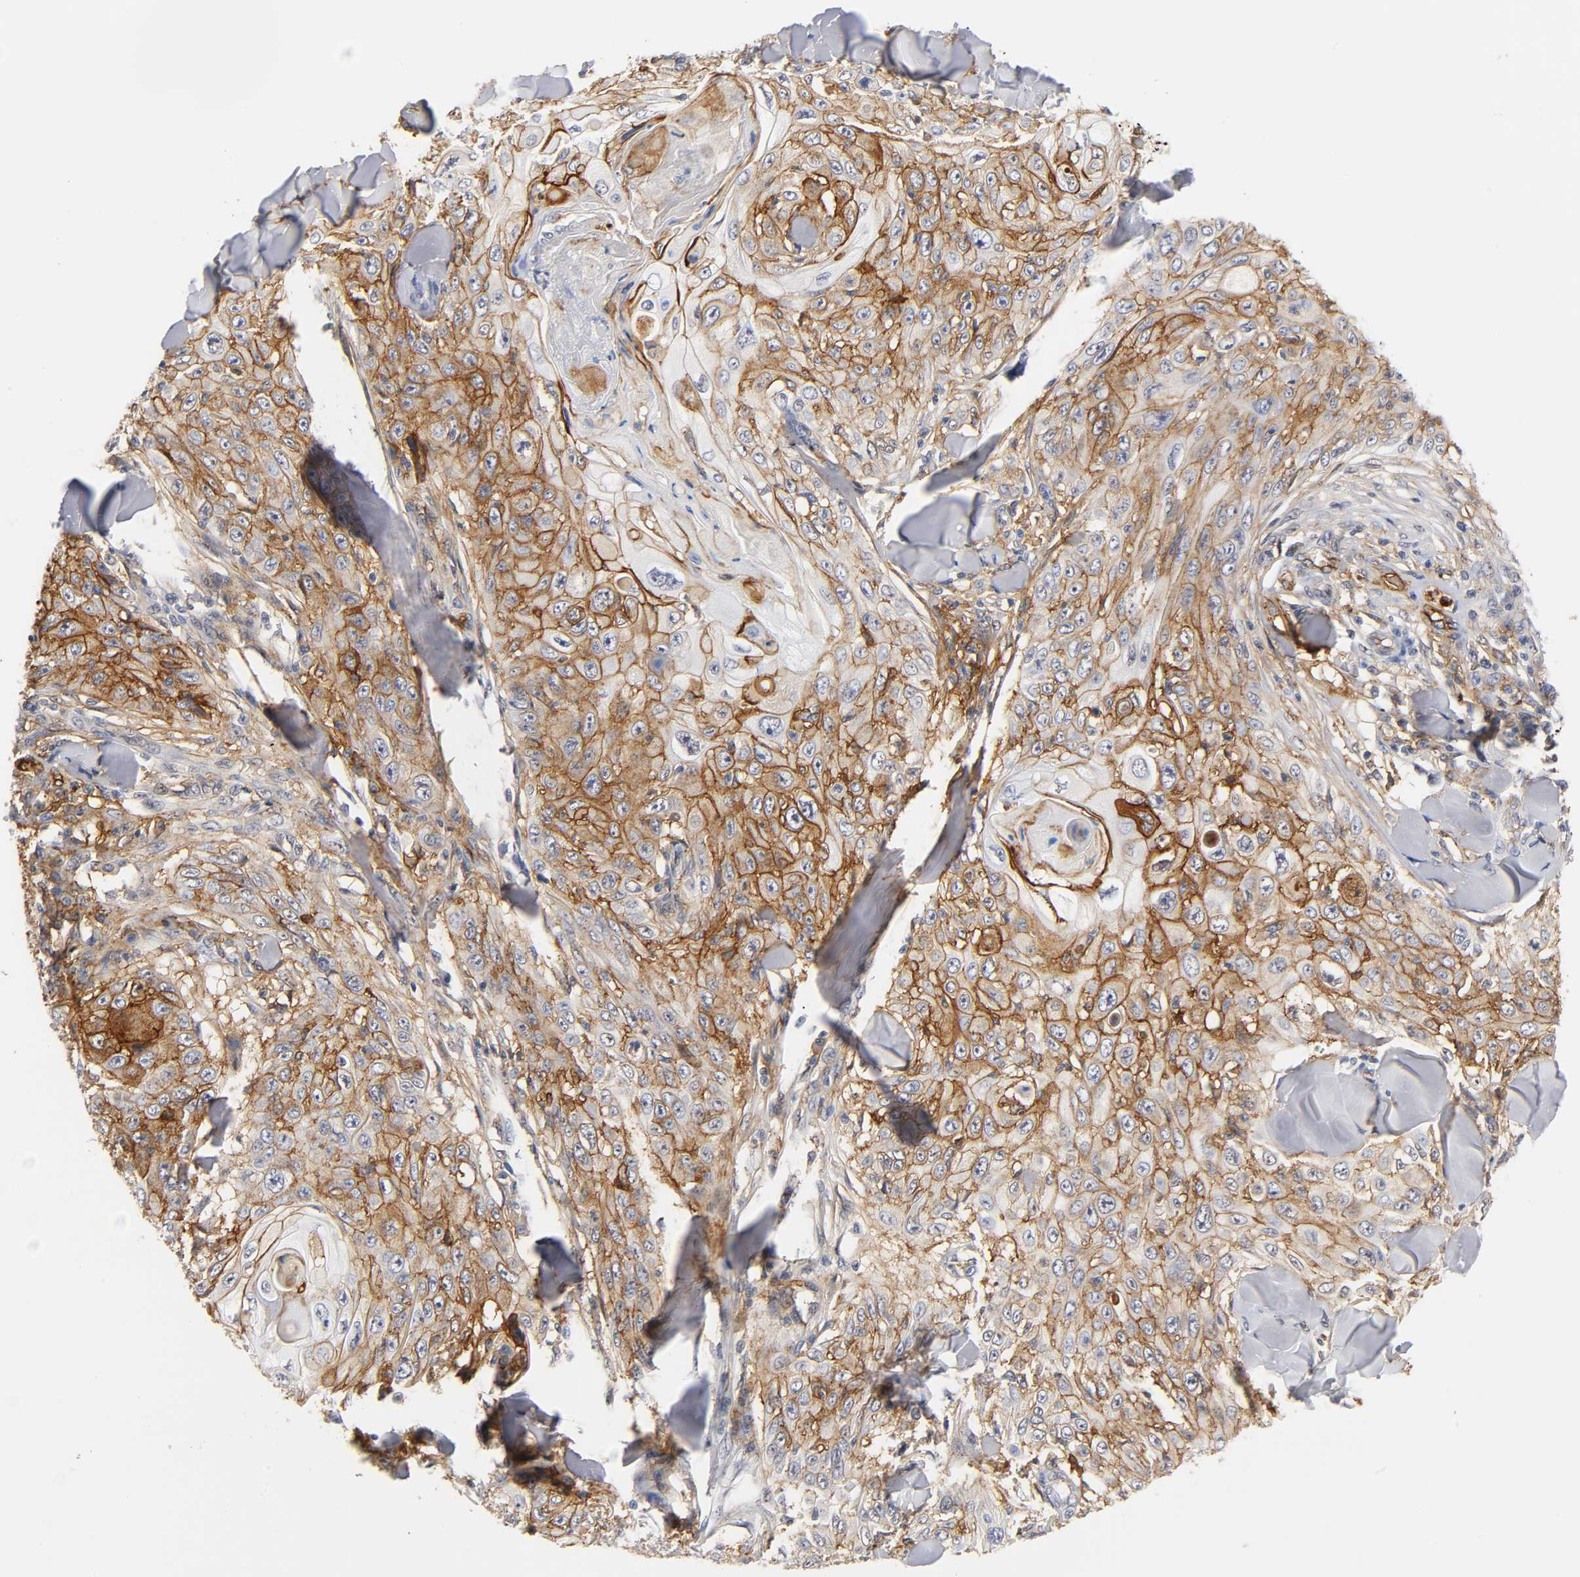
{"staining": {"intensity": "strong", "quantity": ">75%", "location": "cytoplasmic/membranous"}, "tissue": "skin cancer", "cell_type": "Tumor cells", "image_type": "cancer", "snomed": [{"axis": "morphology", "description": "Squamous cell carcinoma, NOS"}, {"axis": "topography", "description": "Skin"}], "caption": "Immunohistochemical staining of human squamous cell carcinoma (skin) demonstrates high levels of strong cytoplasmic/membranous staining in about >75% of tumor cells. (brown staining indicates protein expression, while blue staining denotes nuclei).", "gene": "ICAM1", "patient": {"sex": "male", "age": 86}}